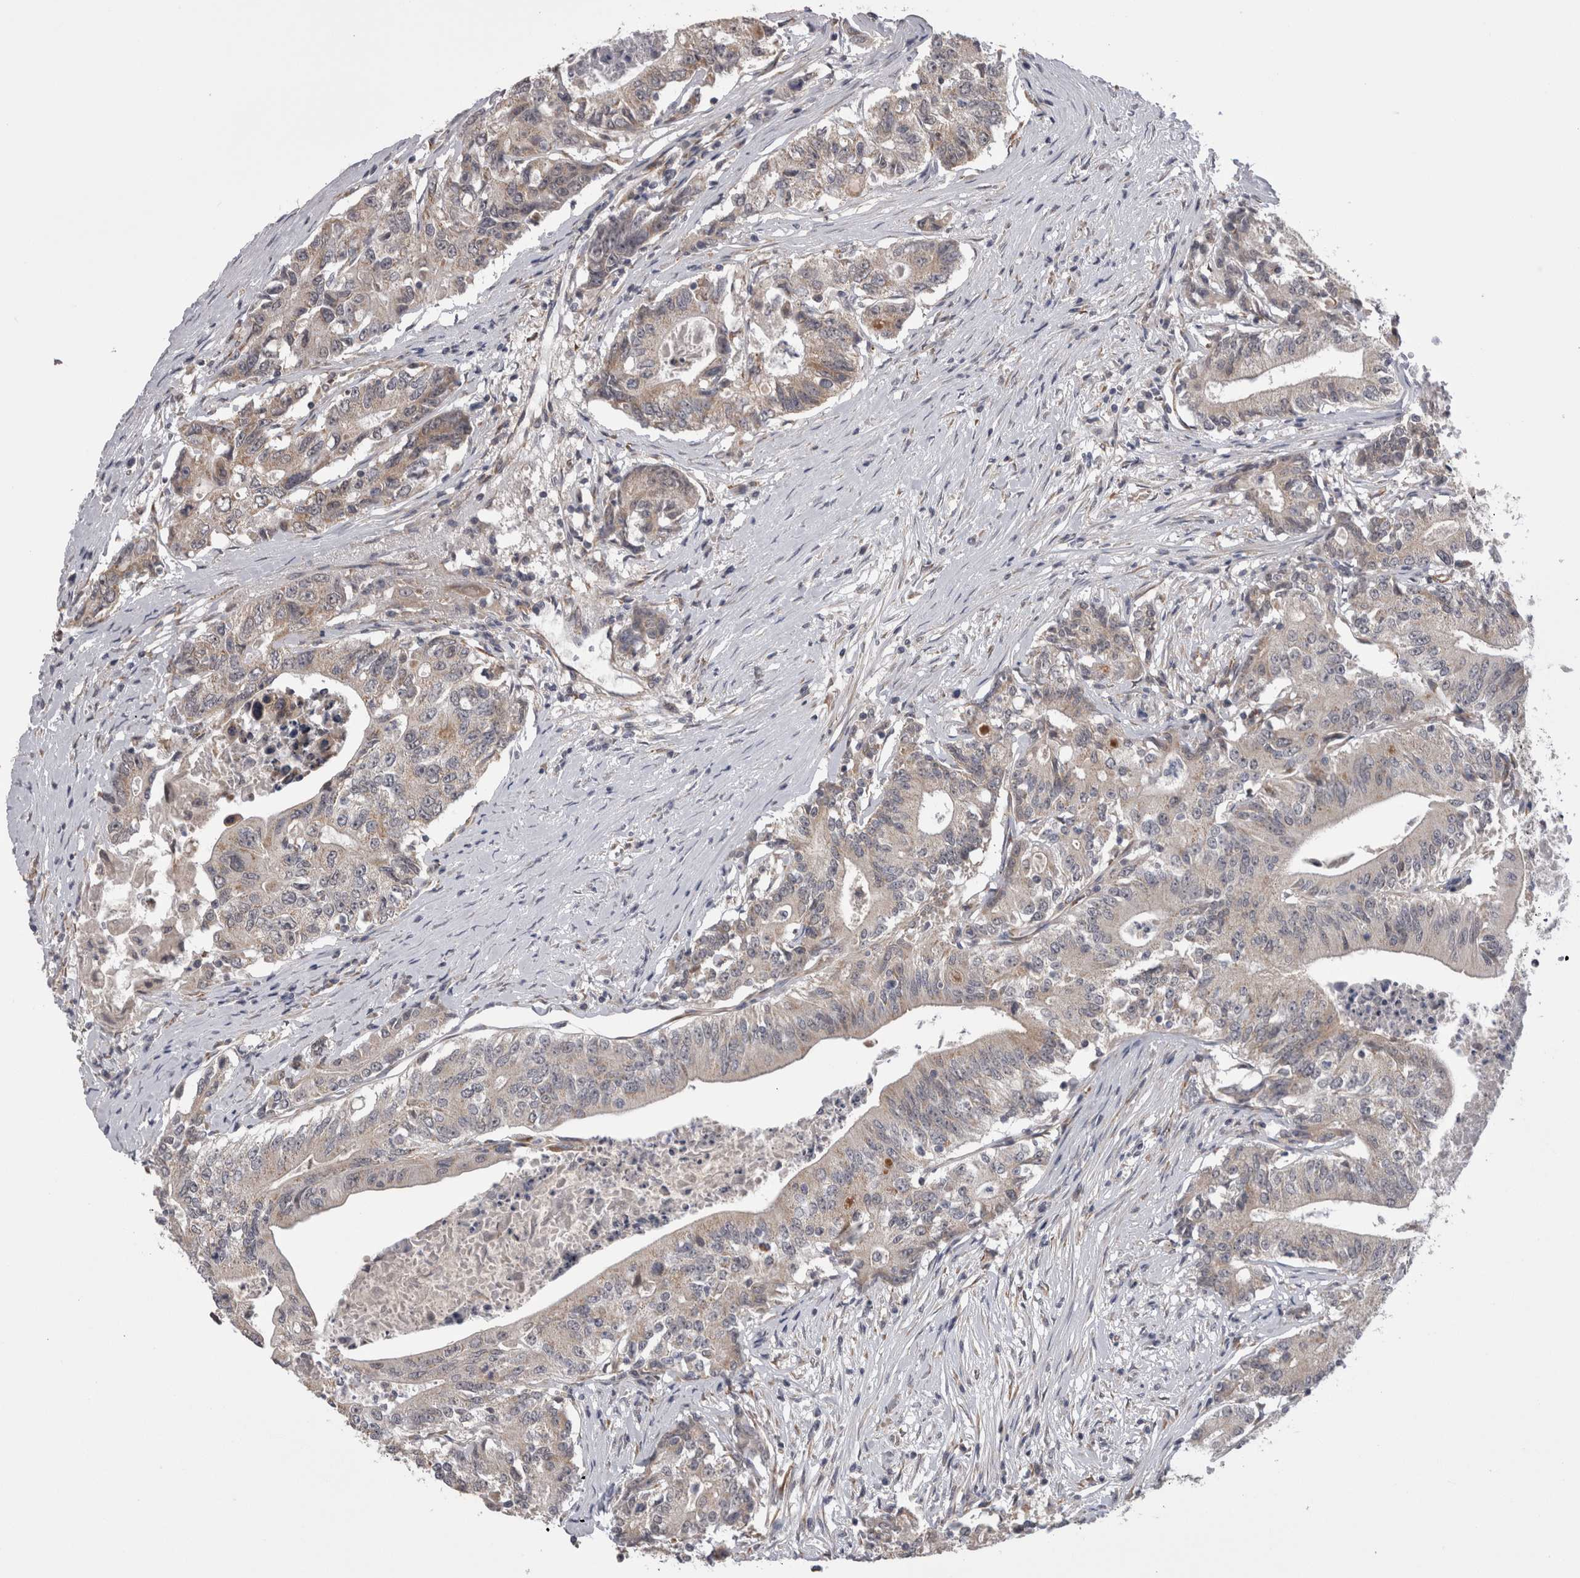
{"staining": {"intensity": "weak", "quantity": "<25%", "location": "cytoplasmic/membranous"}, "tissue": "colorectal cancer", "cell_type": "Tumor cells", "image_type": "cancer", "snomed": [{"axis": "morphology", "description": "Adenocarcinoma, NOS"}, {"axis": "topography", "description": "Colon"}], "caption": "IHC micrograph of neoplastic tissue: colorectal cancer (adenocarcinoma) stained with DAB (3,3'-diaminobenzidine) reveals no significant protein staining in tumor cells.", "gene": "ARHGAP29", "patient": {"sex": "female", "age": 77}}